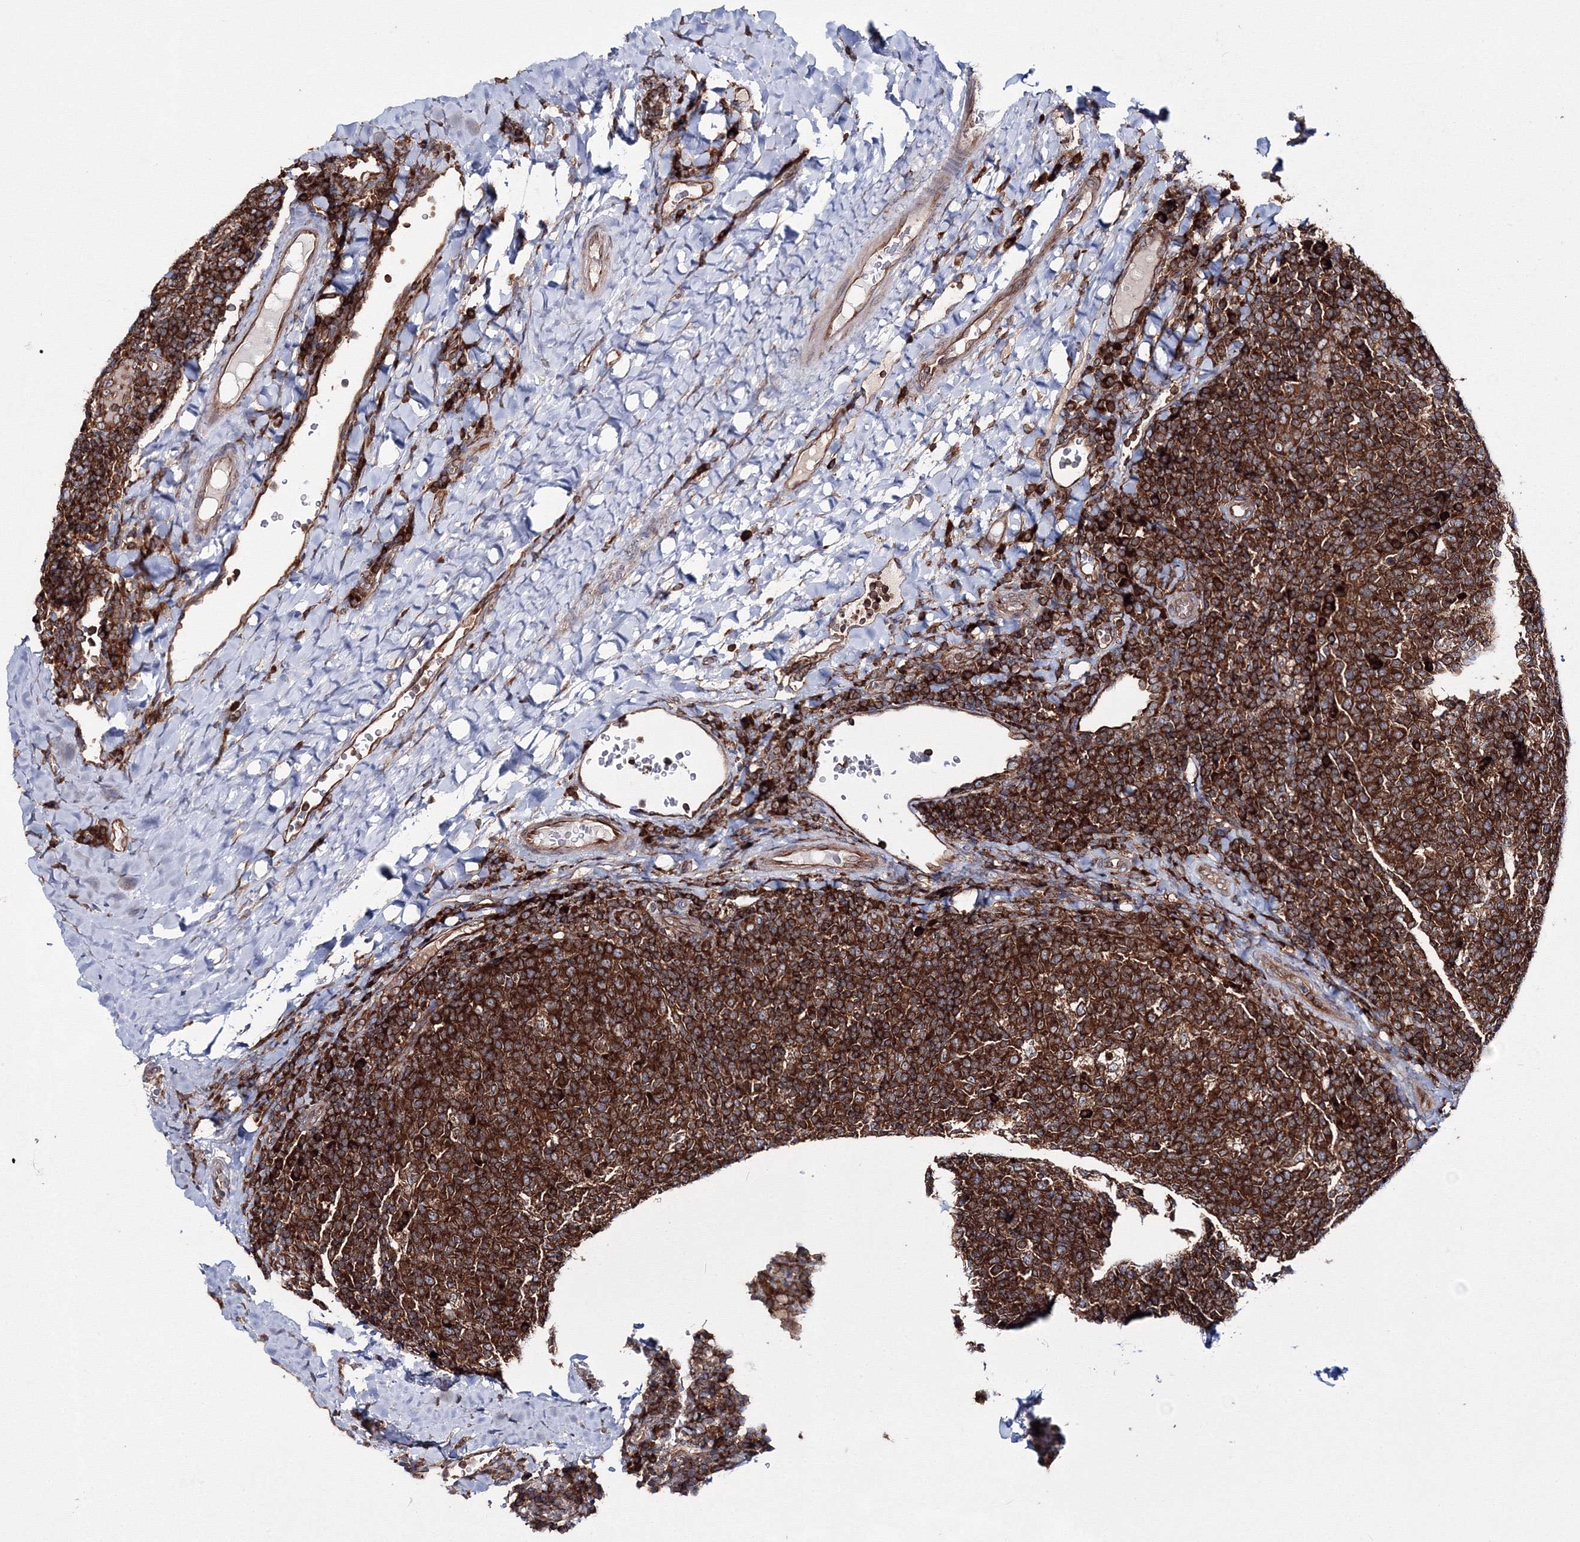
{"staining": {"intensity": "strong", "quantity": ">75%", "location": "cytoplasmic/membranous"}, "tissue": "tonsil", "cell_type": "Germinal center cells", "image_type": "normal", "snomed": [{"axis": "morphology", "description": "Normal tissue, NOS"}, {"axis": "topography", "description": "Tonsil"}], "caption": "Protein staining displays strong cytoplasmic/membranous expression in about >75% of germinal center cells in unremarkable tonsil.", "gene": "HARS1", "patient": {"sex": "male", "age": 17}}